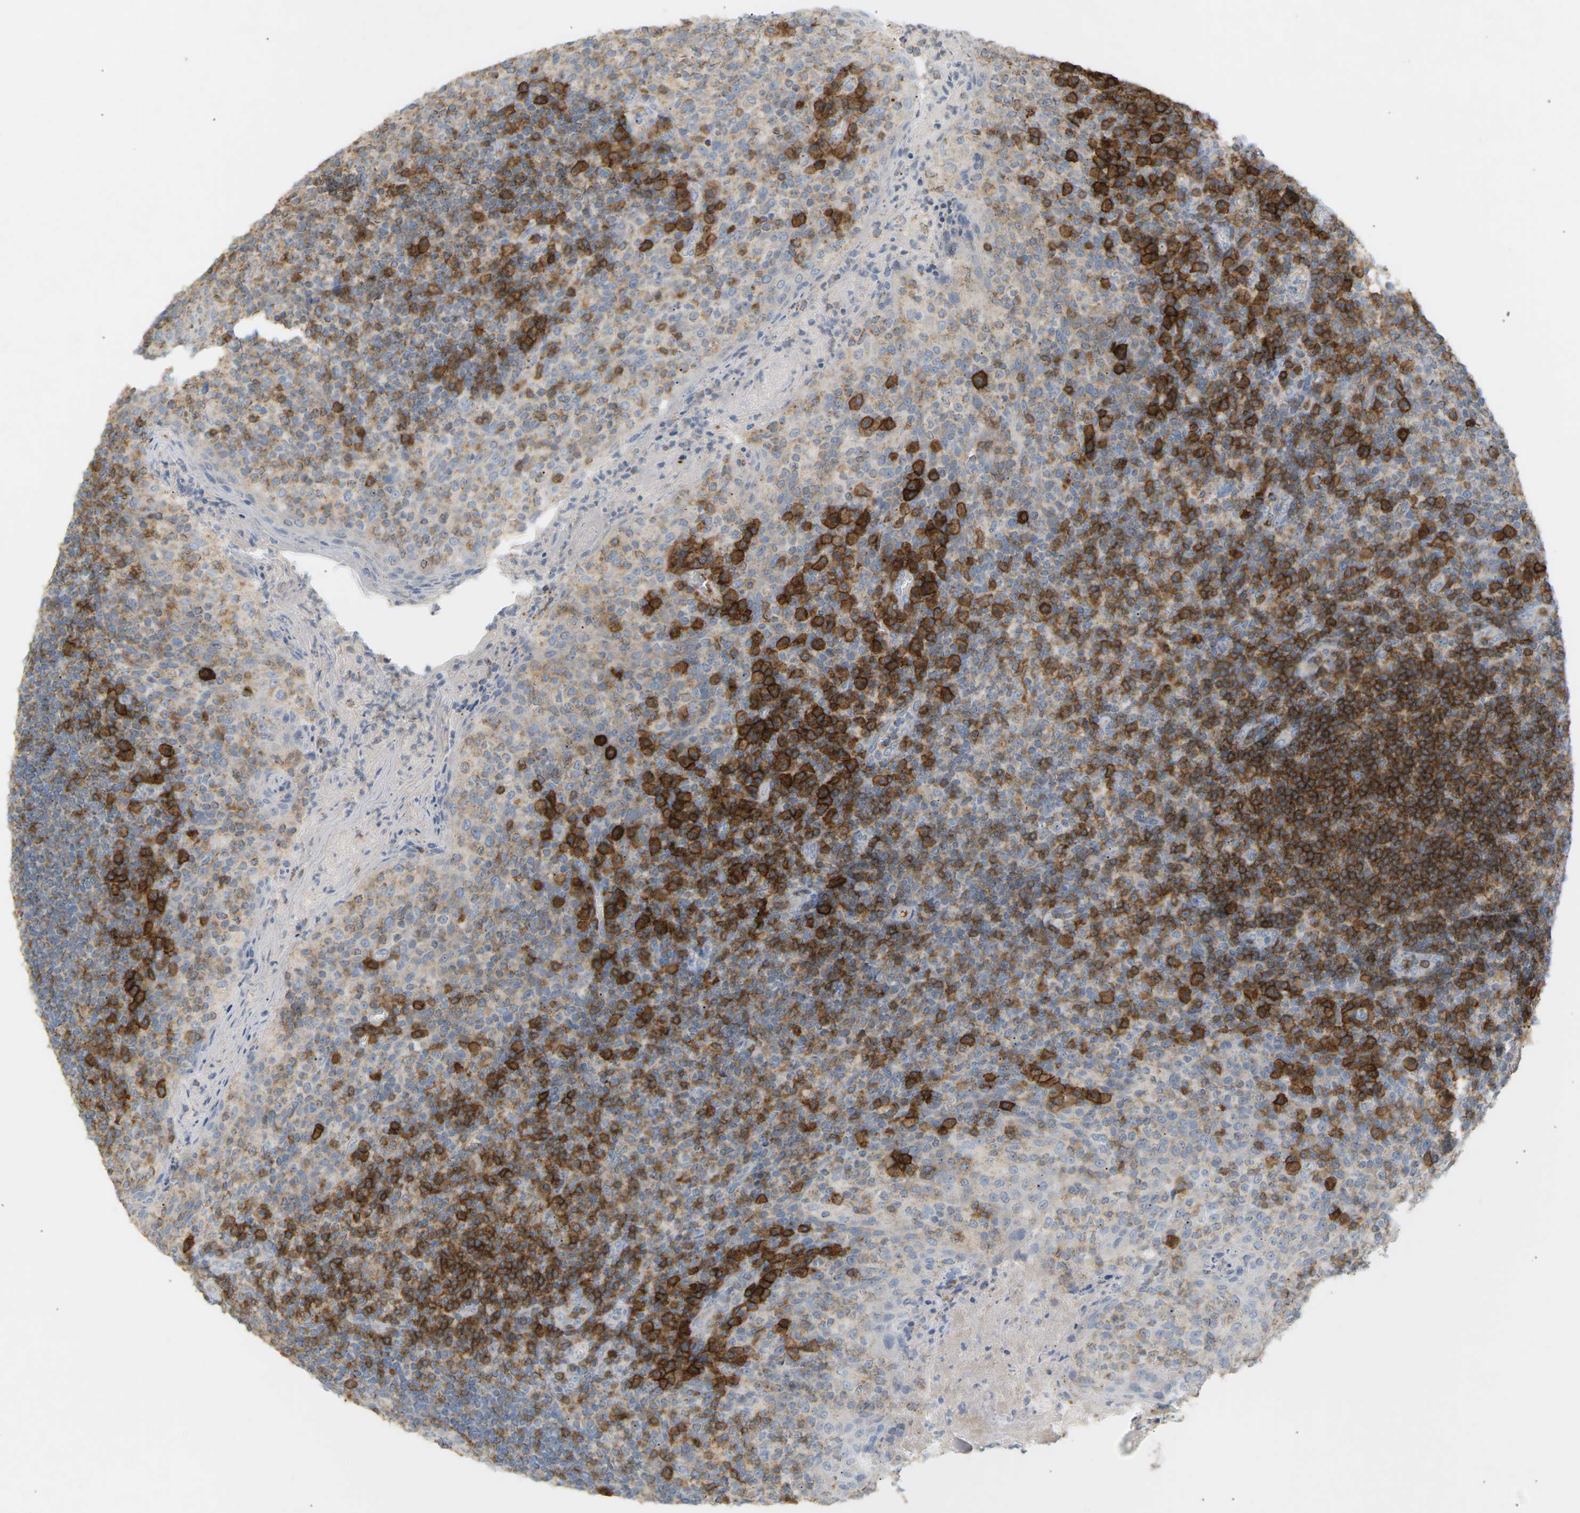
{"staining": {"intensity": "moderate", "quantity": "25%-75%", "location": "cytoplasmic/membranous"}, "tissue": "tonsil", "cell_type": "Germinal center cells", "image_type": "normal", "snomed": [{"axis": "morphology", "description": "Normal tissue, NOS"}, {"axis": "topography", "description": "Tonsil"}], "caption": "Immunohistochemical staining of benign tonsil reveals medium levels of moderate cytoplasmic/membranous expression in approximately 25%-75% of germinal center cells. (IHC, brightfield microscopy, high magnification).", "gene": "LIME1", "patient": {"sex": "male", "age": 17}}